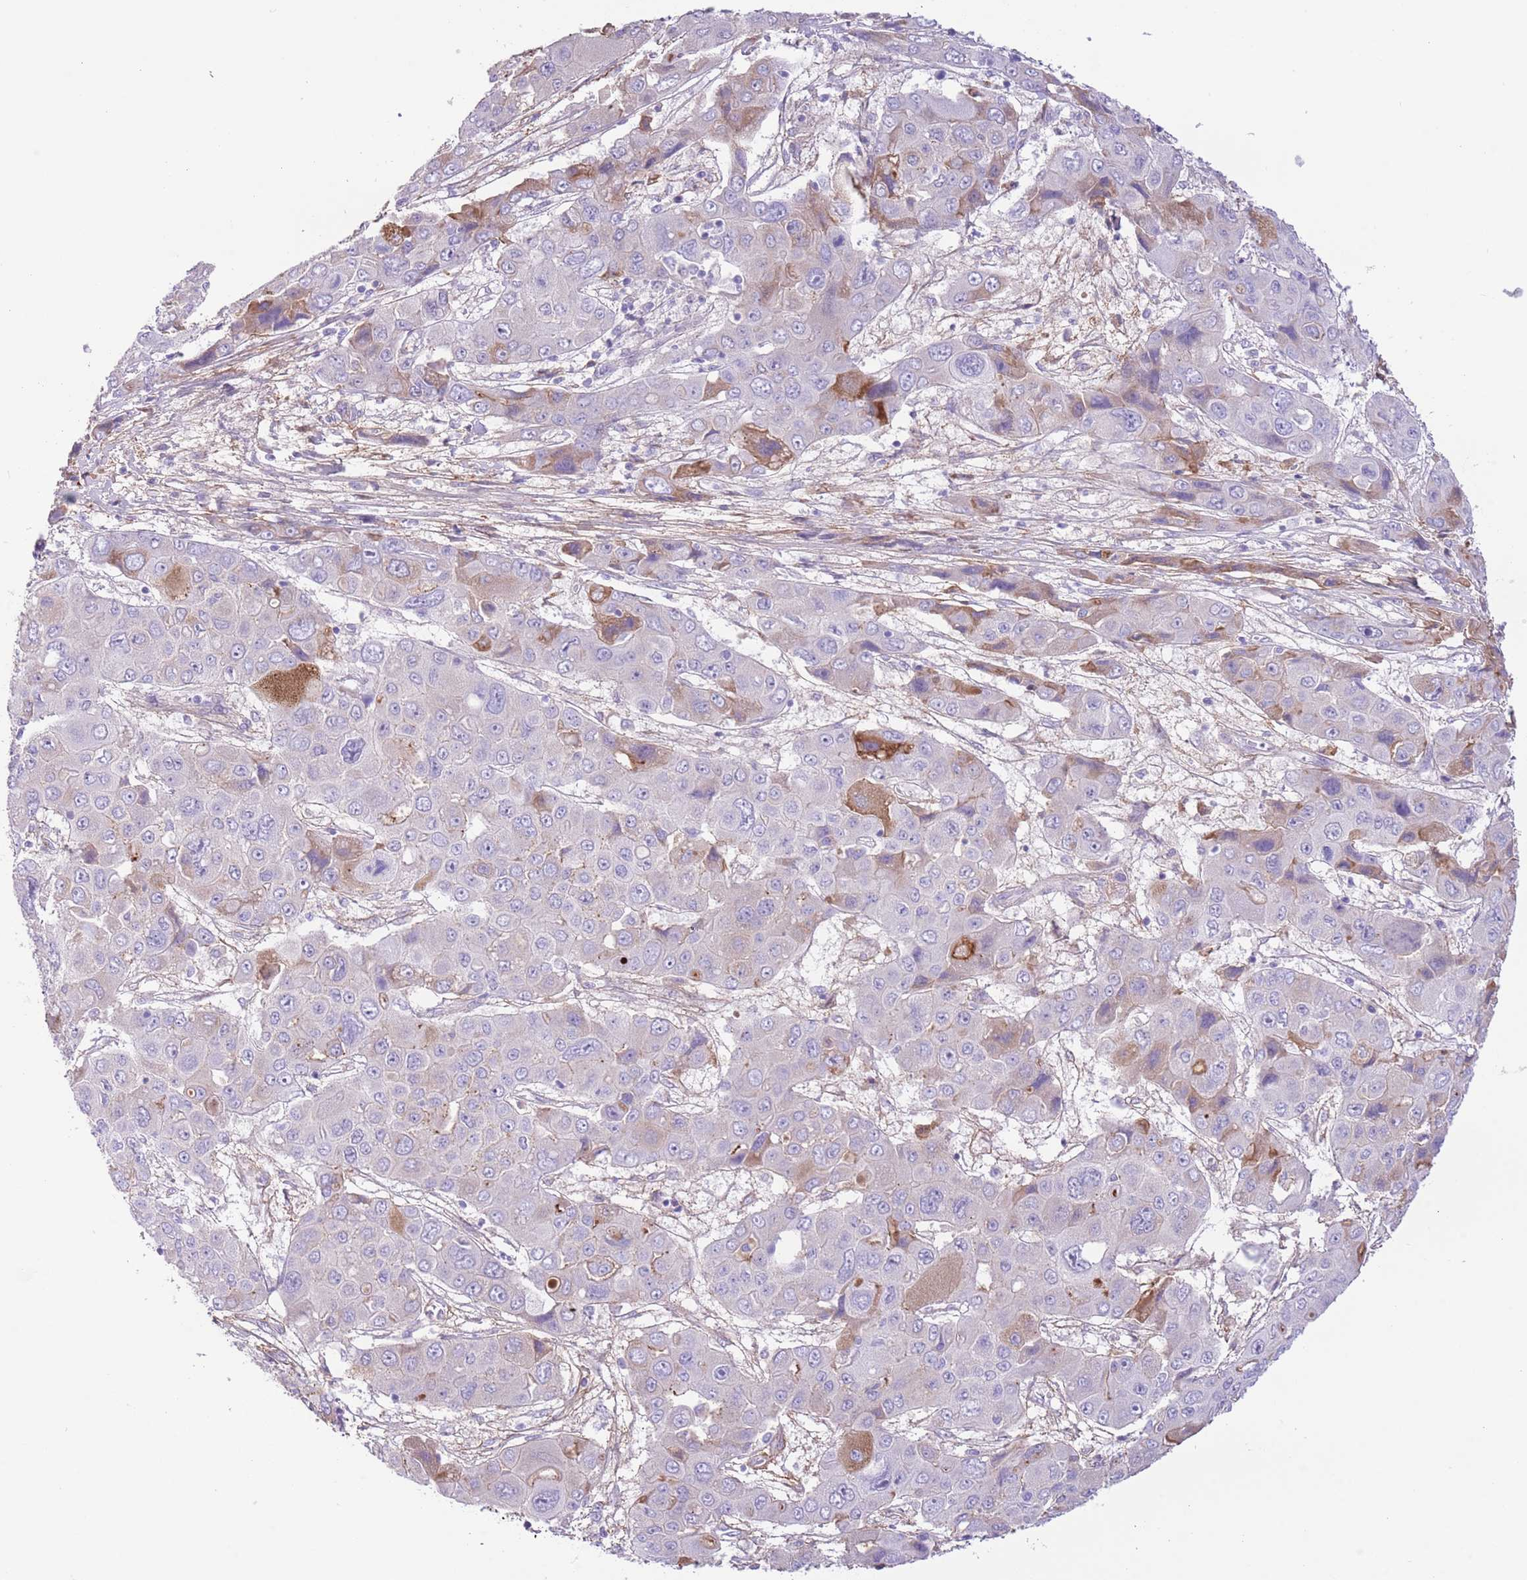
{"staining": {"intensity": "moderate", "quantity": "<25%", "location": "cytoplasmic/membranous"}, "tissue": "liver cancer", "cell_type": "Tumor cells", "image_type": "cancer", "snomed": [{"axis": "morphology", "description": "Cholangiocarcinoma"}, {"axis": "topography", "description": "Liver"}], "caption": "A brown stain shows moderate cytoplasmic/membranous staining of a protein in liver cholangiocarcinoma tumor cells. (Brightfield microscopy of DAB IHC at high magnification).", "gene": "IGF1", "patient": {"sex": "male", "age": 67}}